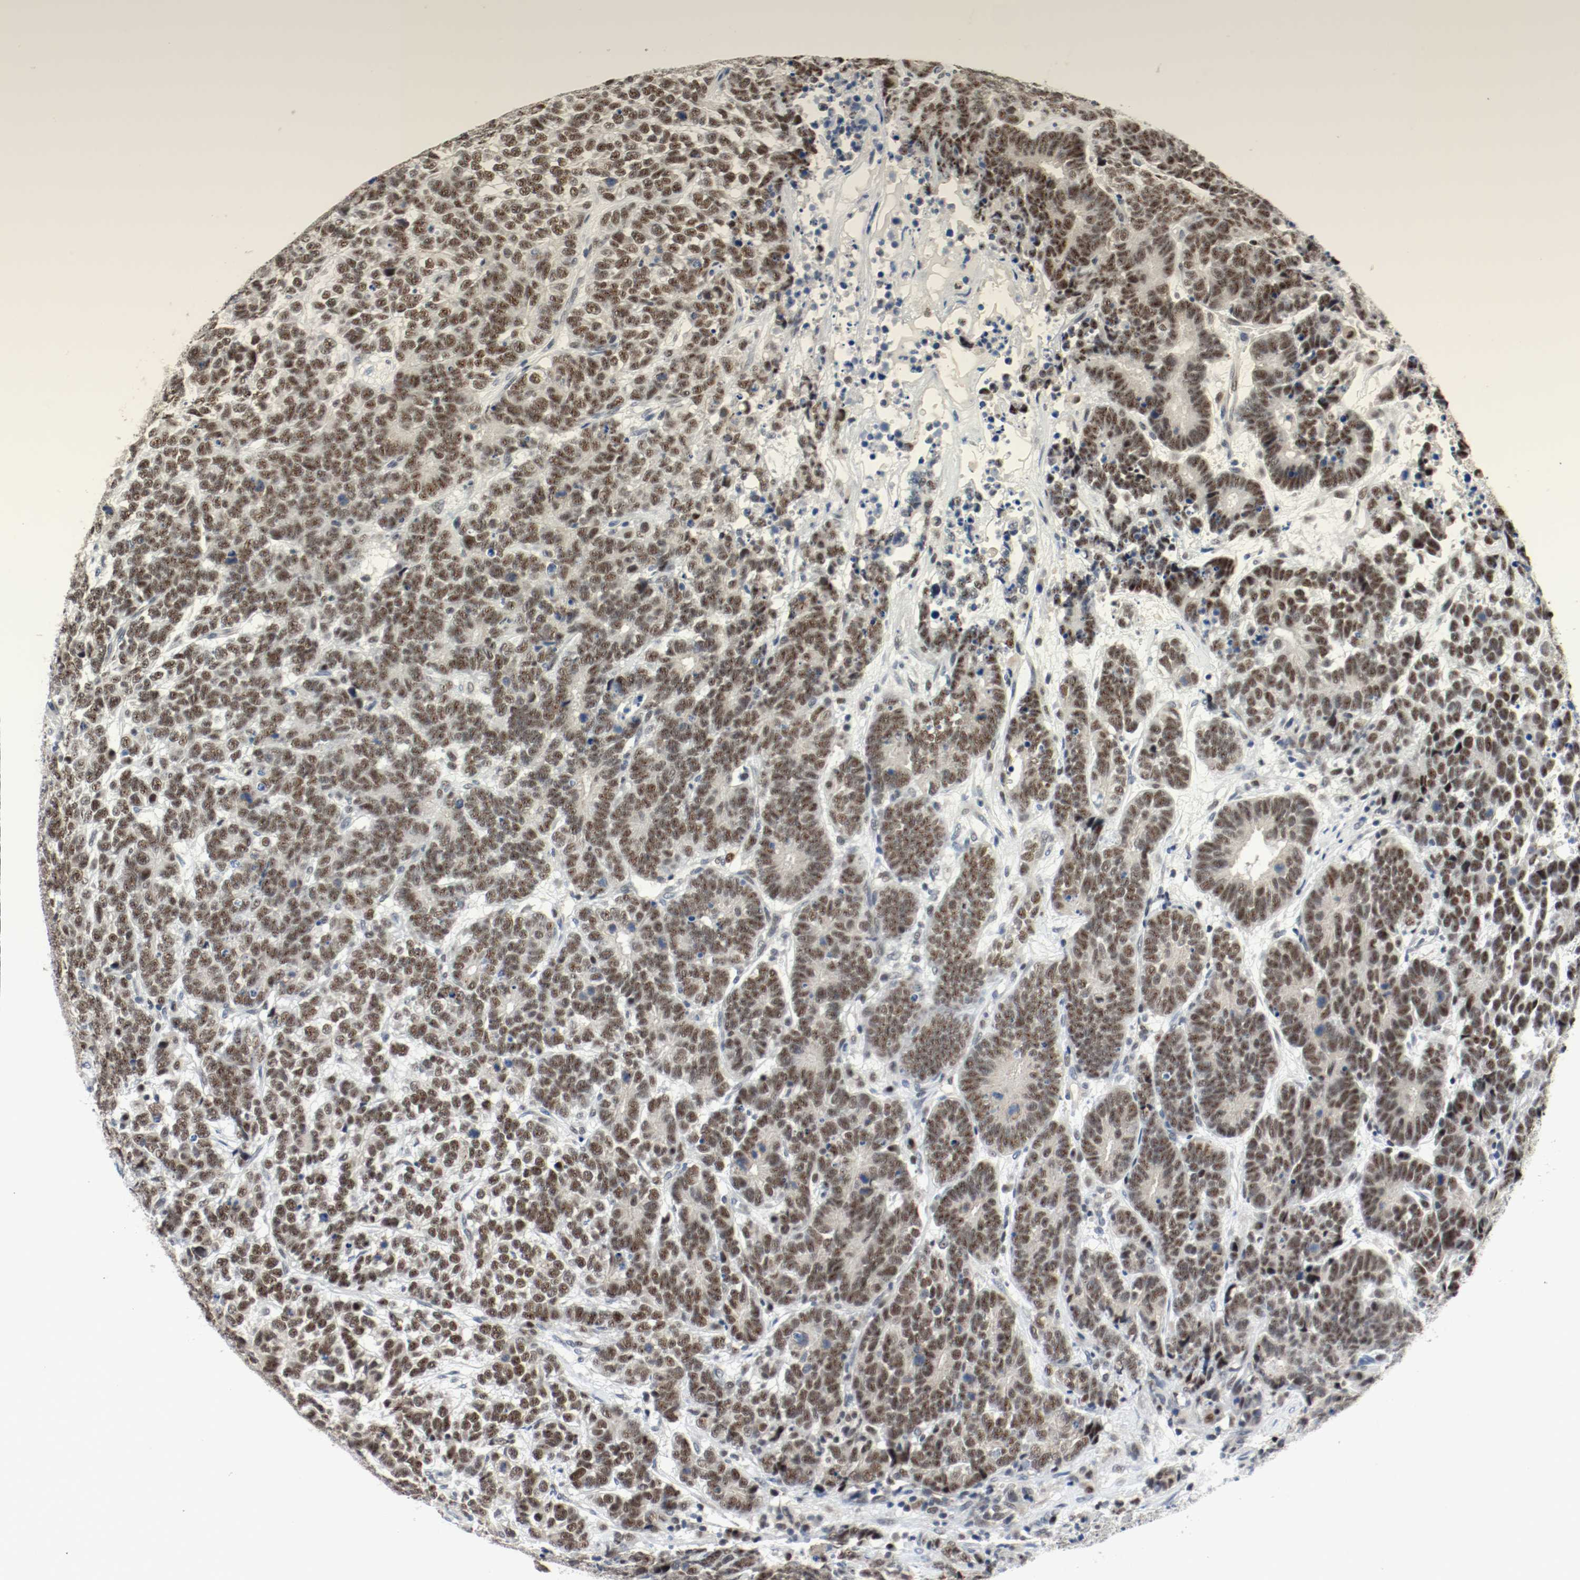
{"staining": {"intensity": "moderate", "quantity": ">75%", "location": "nuclear"}, "tissue": "testis cancer", "cell_type": "Tumor cells", "image_type": "cancer", "snomed": [{"axis": "morphology", "description": "Carcinoma, Embryonal, NOS"}, {"axis": "topography", "description": "Testis"}], "caption": "Immunohistochemistry photomicrograph of human testis embryonal carcinoma stained for a protein (brown), which displays medium levels of moderate nuclear positivity in approximately >75% of tumor cells.", "gene": "ASH1L", "patient": {"sex": "male", "age": 26}}